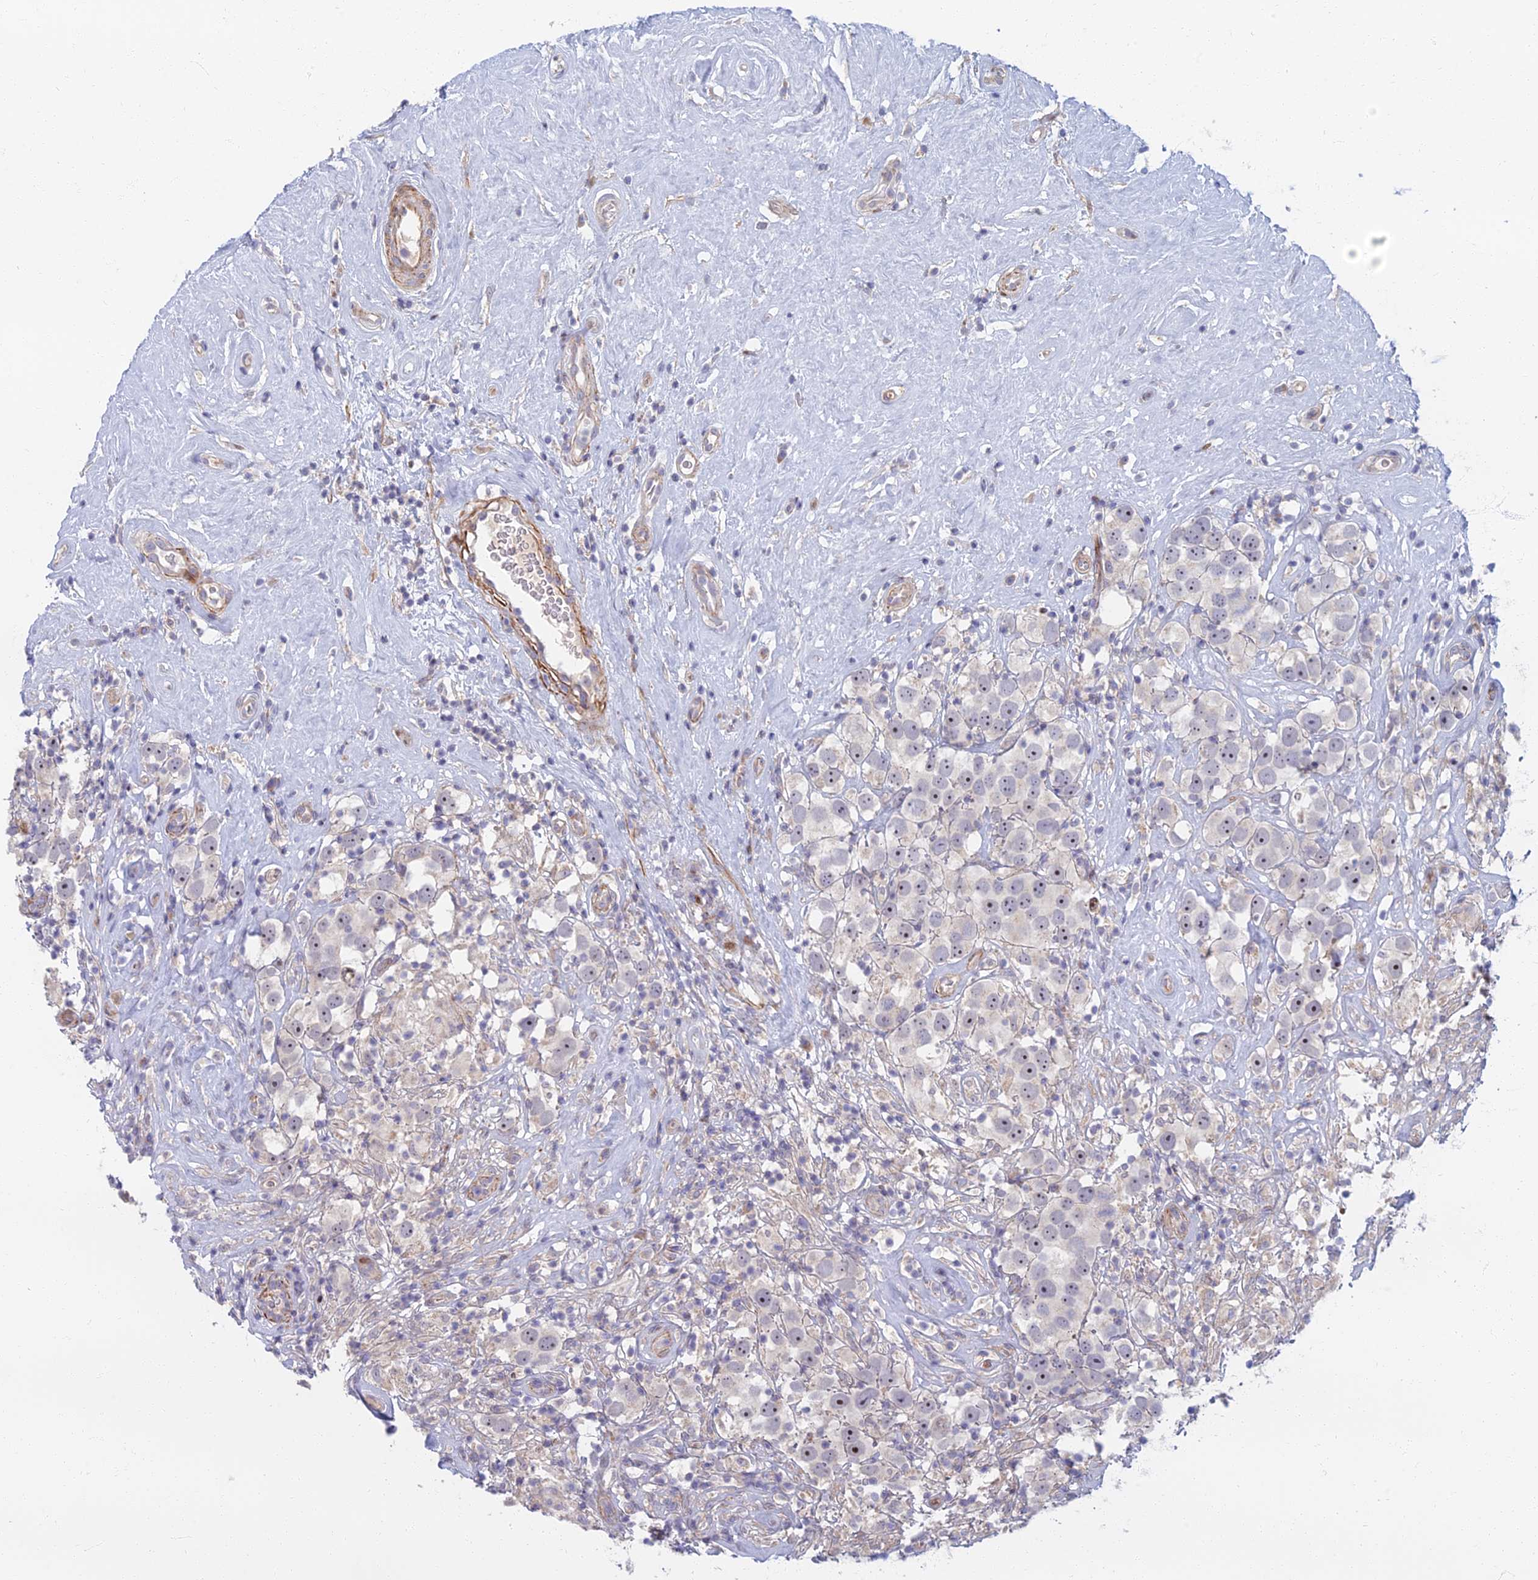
{"staining": {"intensity": "moderate", "quantity": "<25%", "location": "nuclear"}, "tissue": "testis cancer", "cell_type": "Tumor cells", "image_type": "cancer", "snomed": [{"axis": "morphology", "description": "Seminoma, NOS"}, {"axis": "topography", "description": "Testis"}], "caption": "Immunohistochemical staining of testis seminoma shows low levels of moderate nuclear staining in about <25% of tumor cells. Using DAB (brown) and hematoxylin (blue) stains, captured at high magnification using brightfield microscopy.", "gene": "C15orf40", "patient": {"sex": "male", "age": 49}}